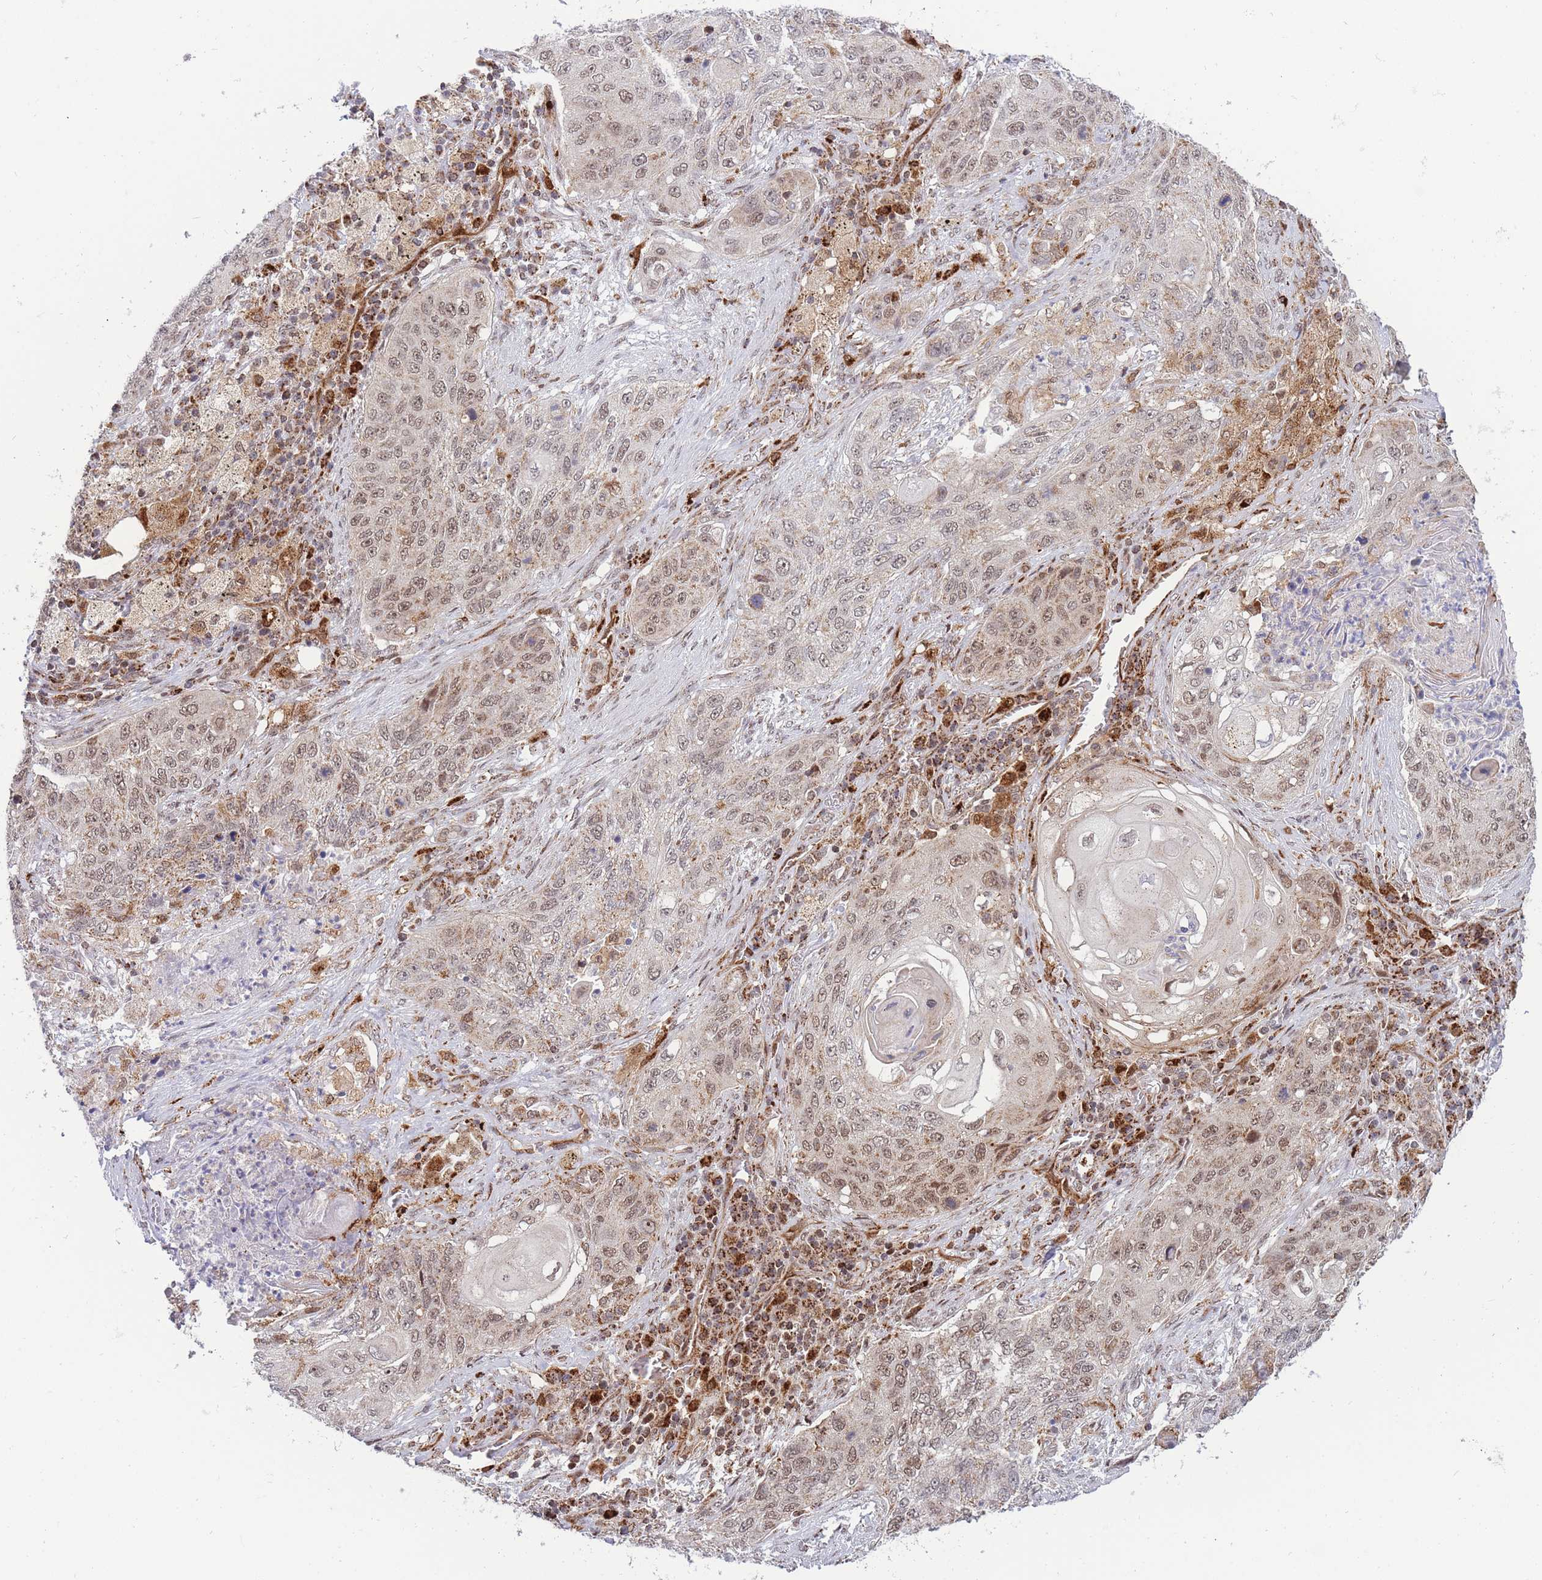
{"staining": {"intensity": "moderate", "quantity": ">75%", "location": "nuclear"}, "tissue": "lung cancer", "cell_type": "Tumor cells", "image_type": "cancer", "snomed": [{"axis": "morphology", "description": "Squamous cell carcinoma, NOS"}, {"axis": "topography", "description": "Lung"}], "caption": "A high-resolution image shows immunohistochemistry (IHC) staining of squamous cell carcinoma (lung), which shows moderate nuclear expression in approximately >75% of tumor cells.", "gene": "BOD1L1", "patient": {"sex": "female", "age": 63}}